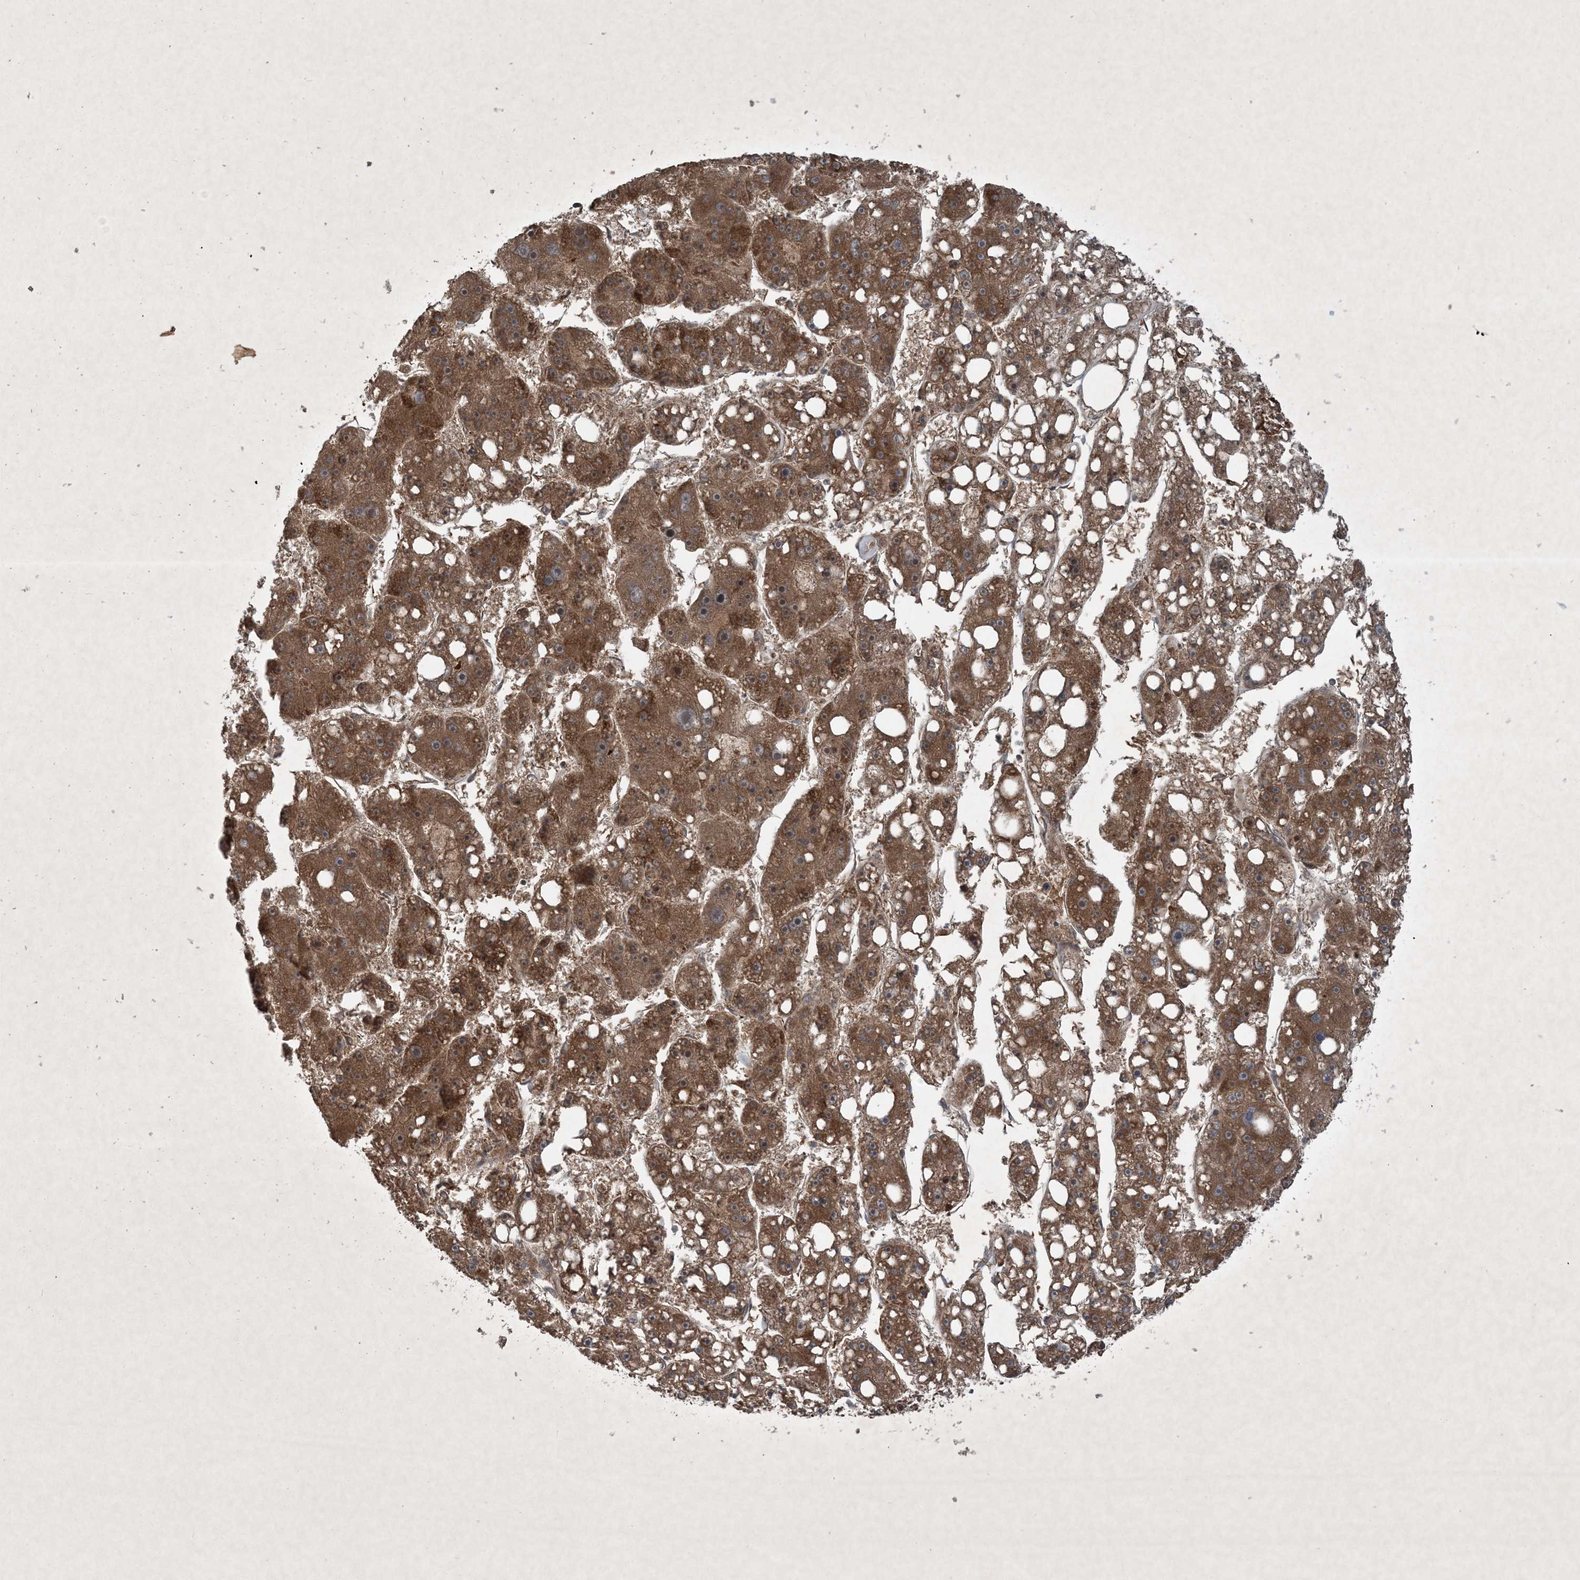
{"staining": {"intensity": "moderate", "quantity": ">75%", "location": "cytoplasmic/membranous"}, "tissue": "liver cancer", "cell_type": "Tumor cells", "image_type": "cancer", "snomed": [{"axis": "morphology", "description": "Carcinoma, Hepatocellular, NOS"}, {"axis": "topography", "description": "Liver"}], "caption": "A micrograph of human liver hepatocellular carcinoma stained for a protein displays moderate cytoplasmic/membranous brown staining in tumor cells.", "gene": "GNG5", "patient": {"sex": "female", "age": 61}}